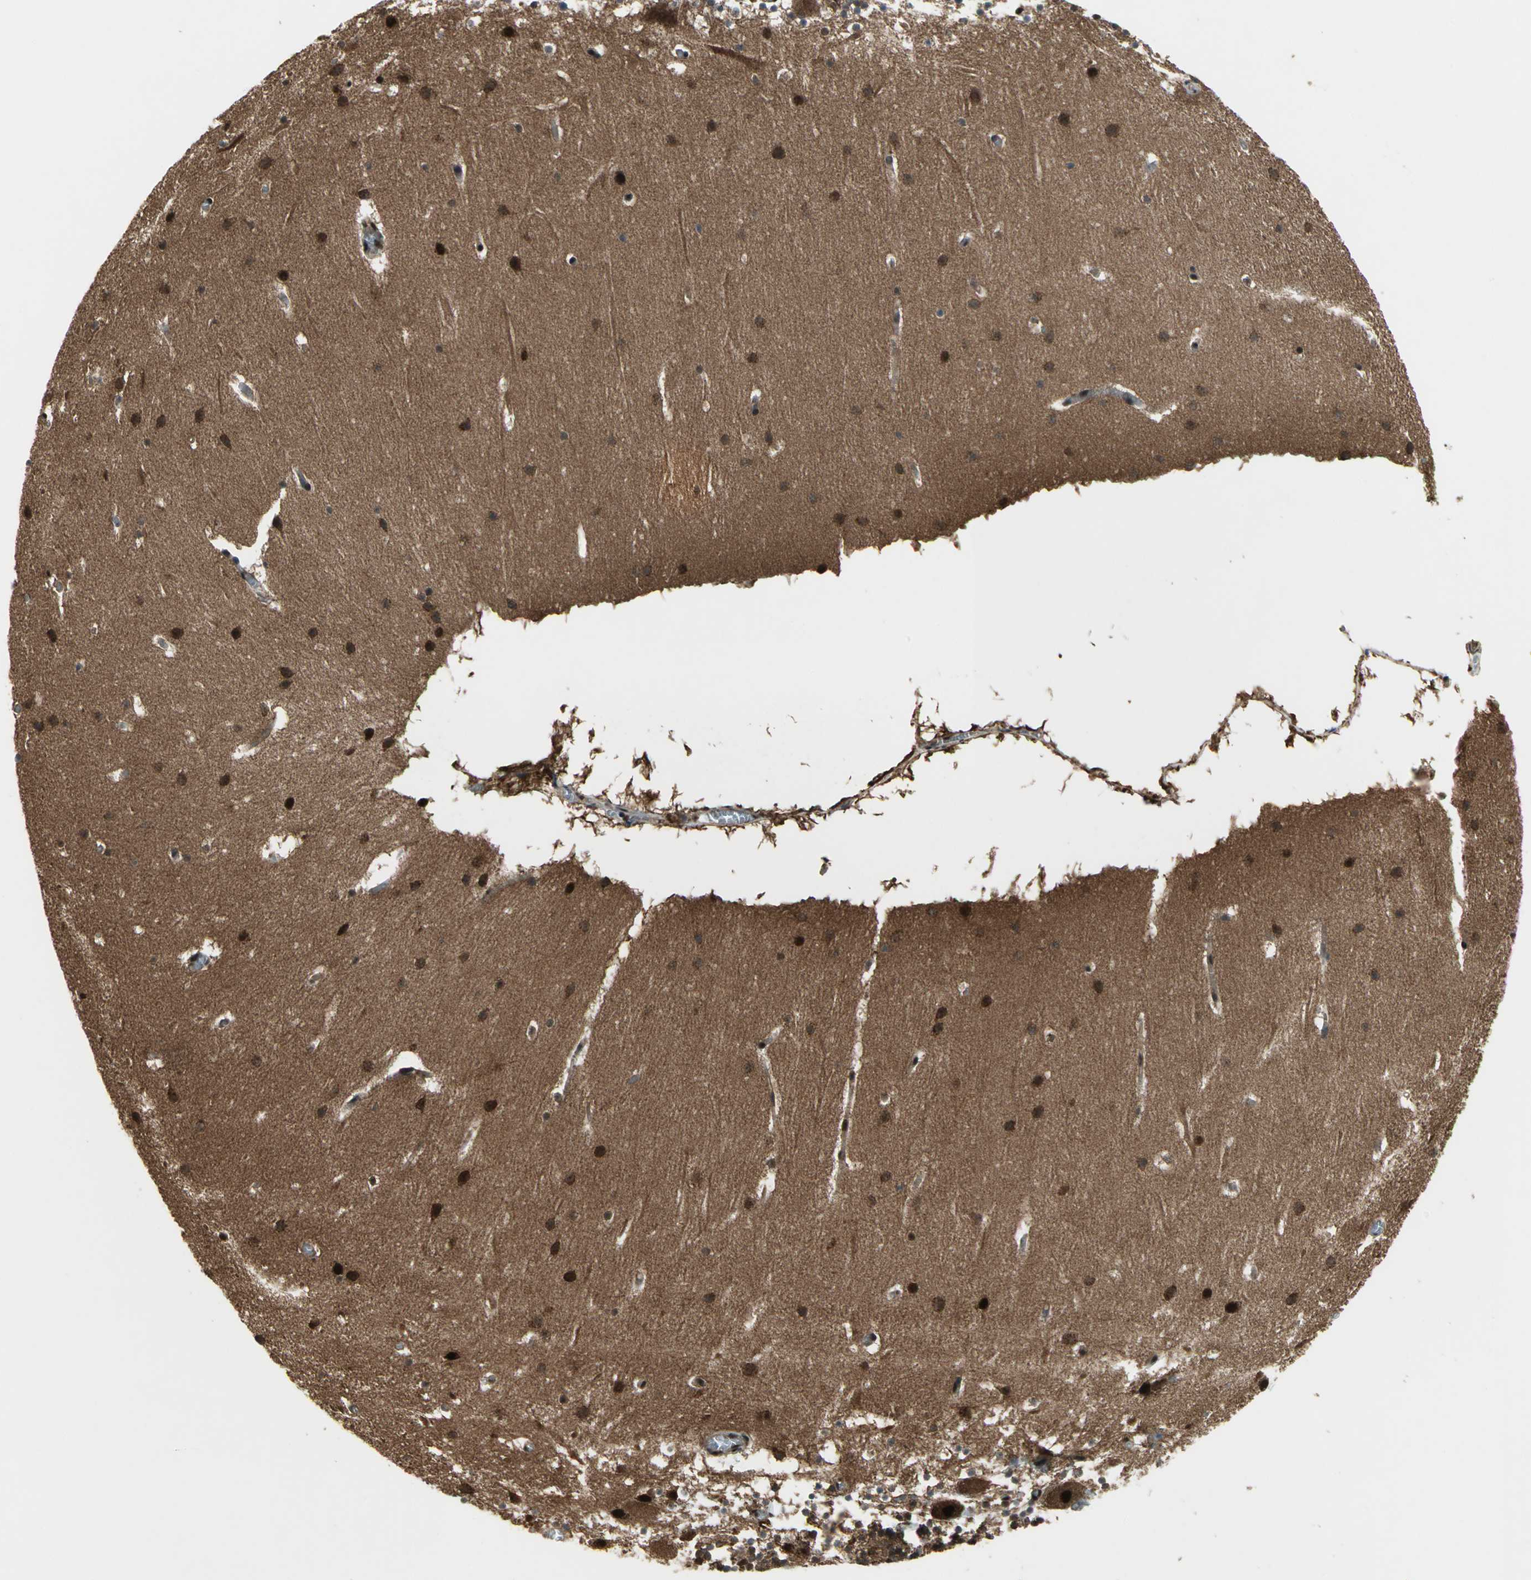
{"staining": {"intensity": "strong", "quantity": ">75%", "location": "cytoplasmic/membranous,nuclear"}, "tissue": "cerebellum", "cell_type": "Cells in granular layer", "image_type": "normal", "snomed": [{"axis": "morphology", "description": "Normal tissue, NOS"}, {"axis": "topography", "description": "Cerebellum"}], "caption": "Cerebellum stained with DAB (3,3'-diaminobenzidine) immunohistochemistry displays high levels of strong cytoplasmic/membranous,nuclear positivity in about >75% of cells in granular layer. (IHC, brightfield microscopy, high magnification).", "gene": "COPS5", "patient": {"sex": "male", "age": 45}}